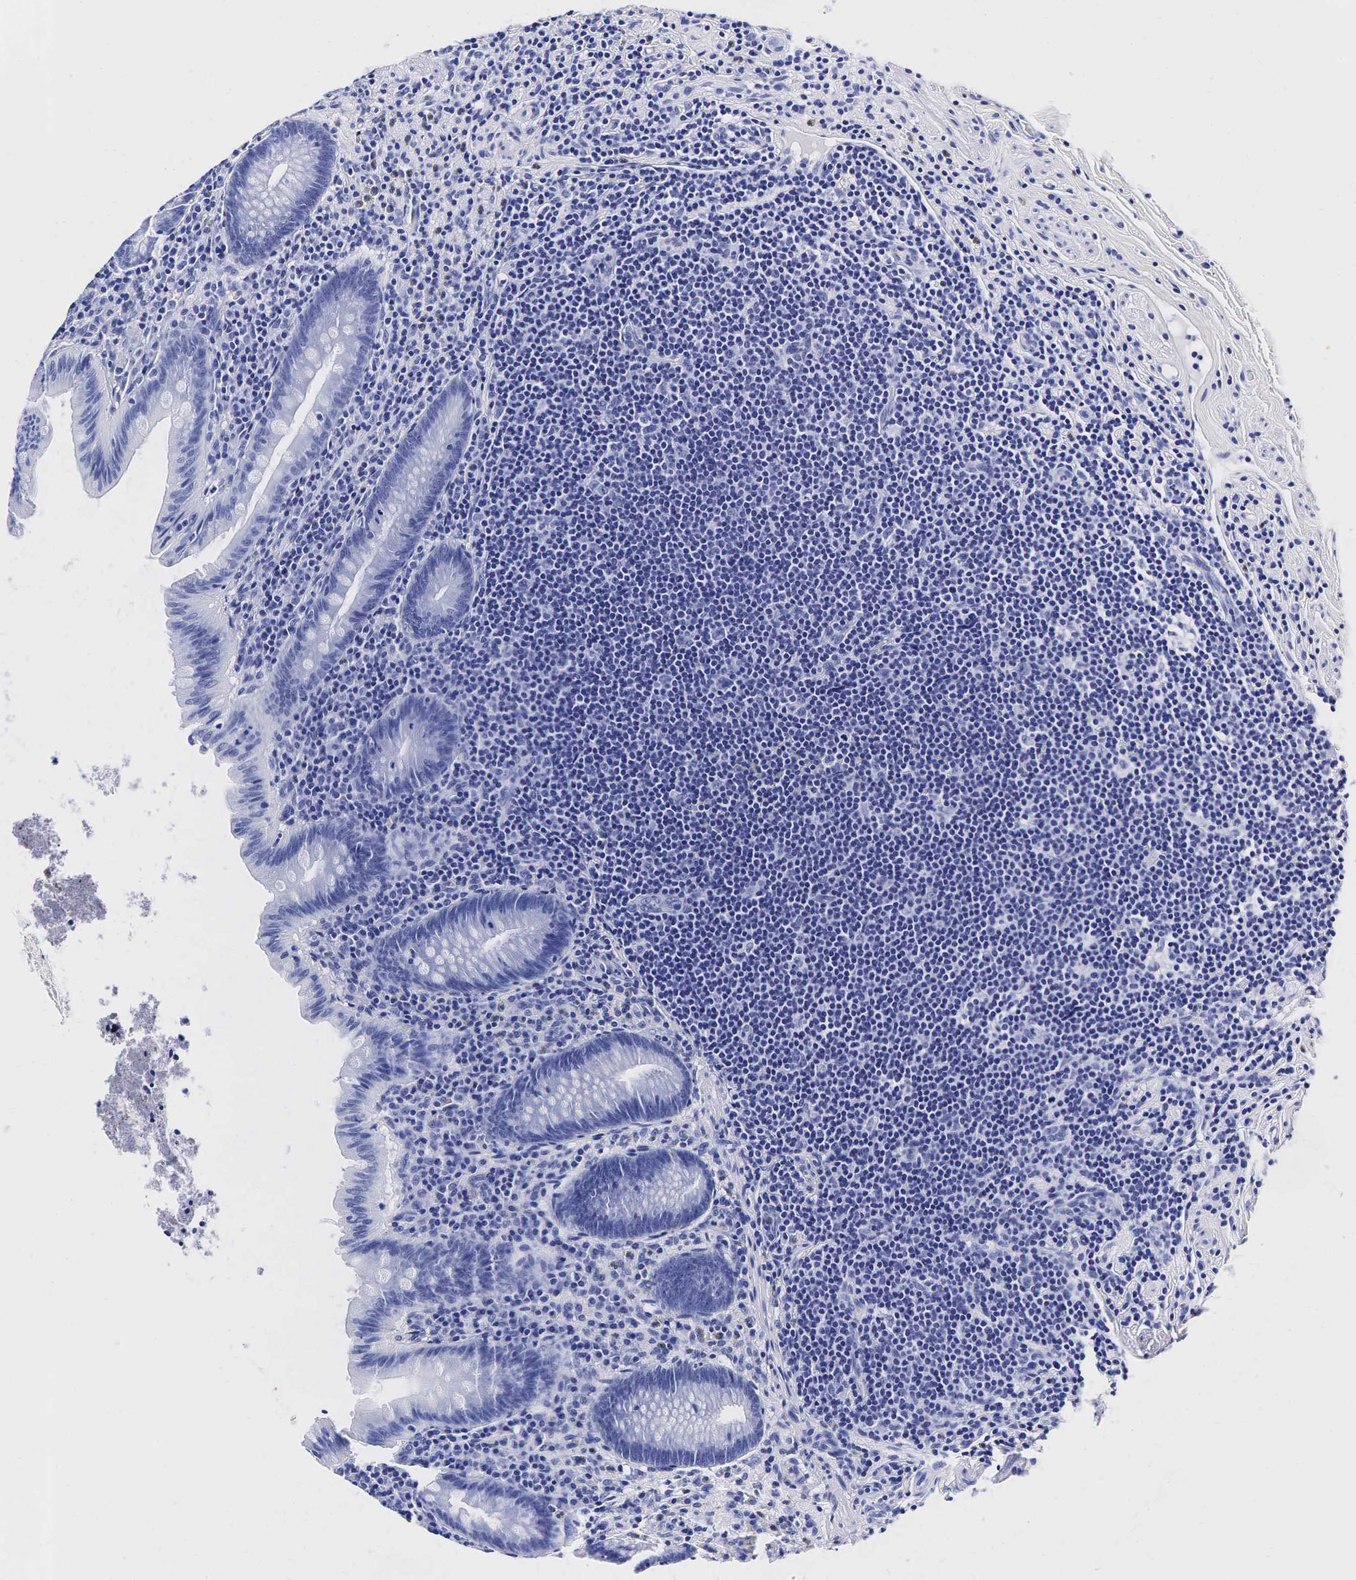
{"staining": {"intensity": "negative", "quantity": "none", "location": "none"}, "tissue": "appendix", "cell_type": "Glandular cells", "image_type": "normal", "snomed": [{"axis": "morphology", "description": "Normal tissue, NOS"}, {"axis": "topography", "description": "Appendix"}], "caption": "A high-resolution histopathology image shows immunohistochemistry staining of normal appendix, which reveals no significant expression in glandular cells.", "gene": "ACP3", "patient": {"sex": "male", "age": 41}}